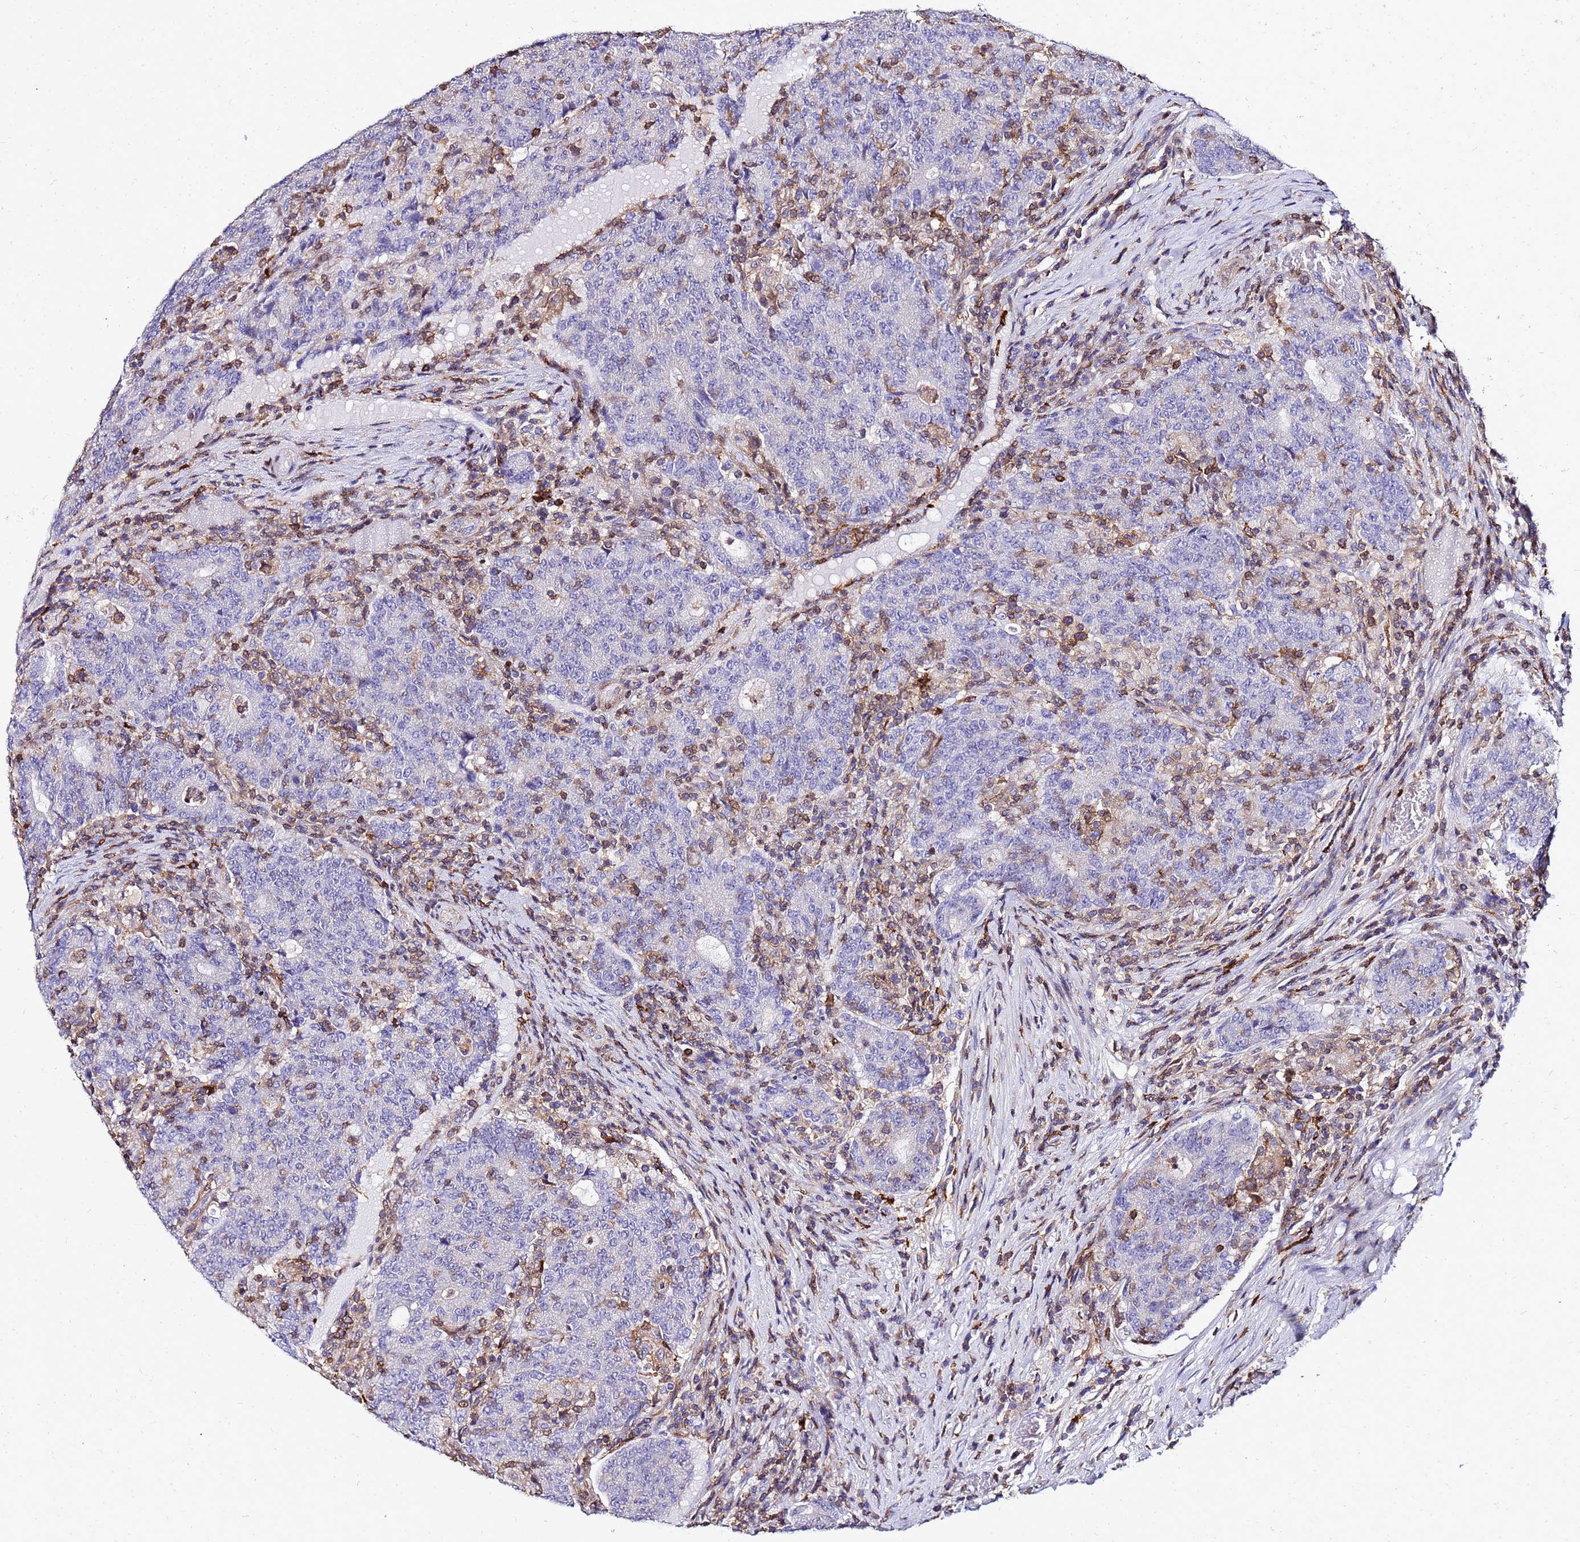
{"staining": {"intensity": "negative", "quantity": "none", "location": "none"}, "tissue": "colorectal cancer", "cell_type": "Tumor cells", "image_type": "cancer", "snomed": [{"axis": "morphology", "description": "Adenocarcinoma, NOS"}, {"axis": "topography", "description": "Colon"}], "caption": "The immunohistochemistry histopathology image has no significant positivity in tumor cells of colorectal adenocarcinoma tissue. (DAB immunohistochemistry with hematoxylin counter stain).", "gene": "DBNDD2", "patient": {"sex": "female", "age": 75}}